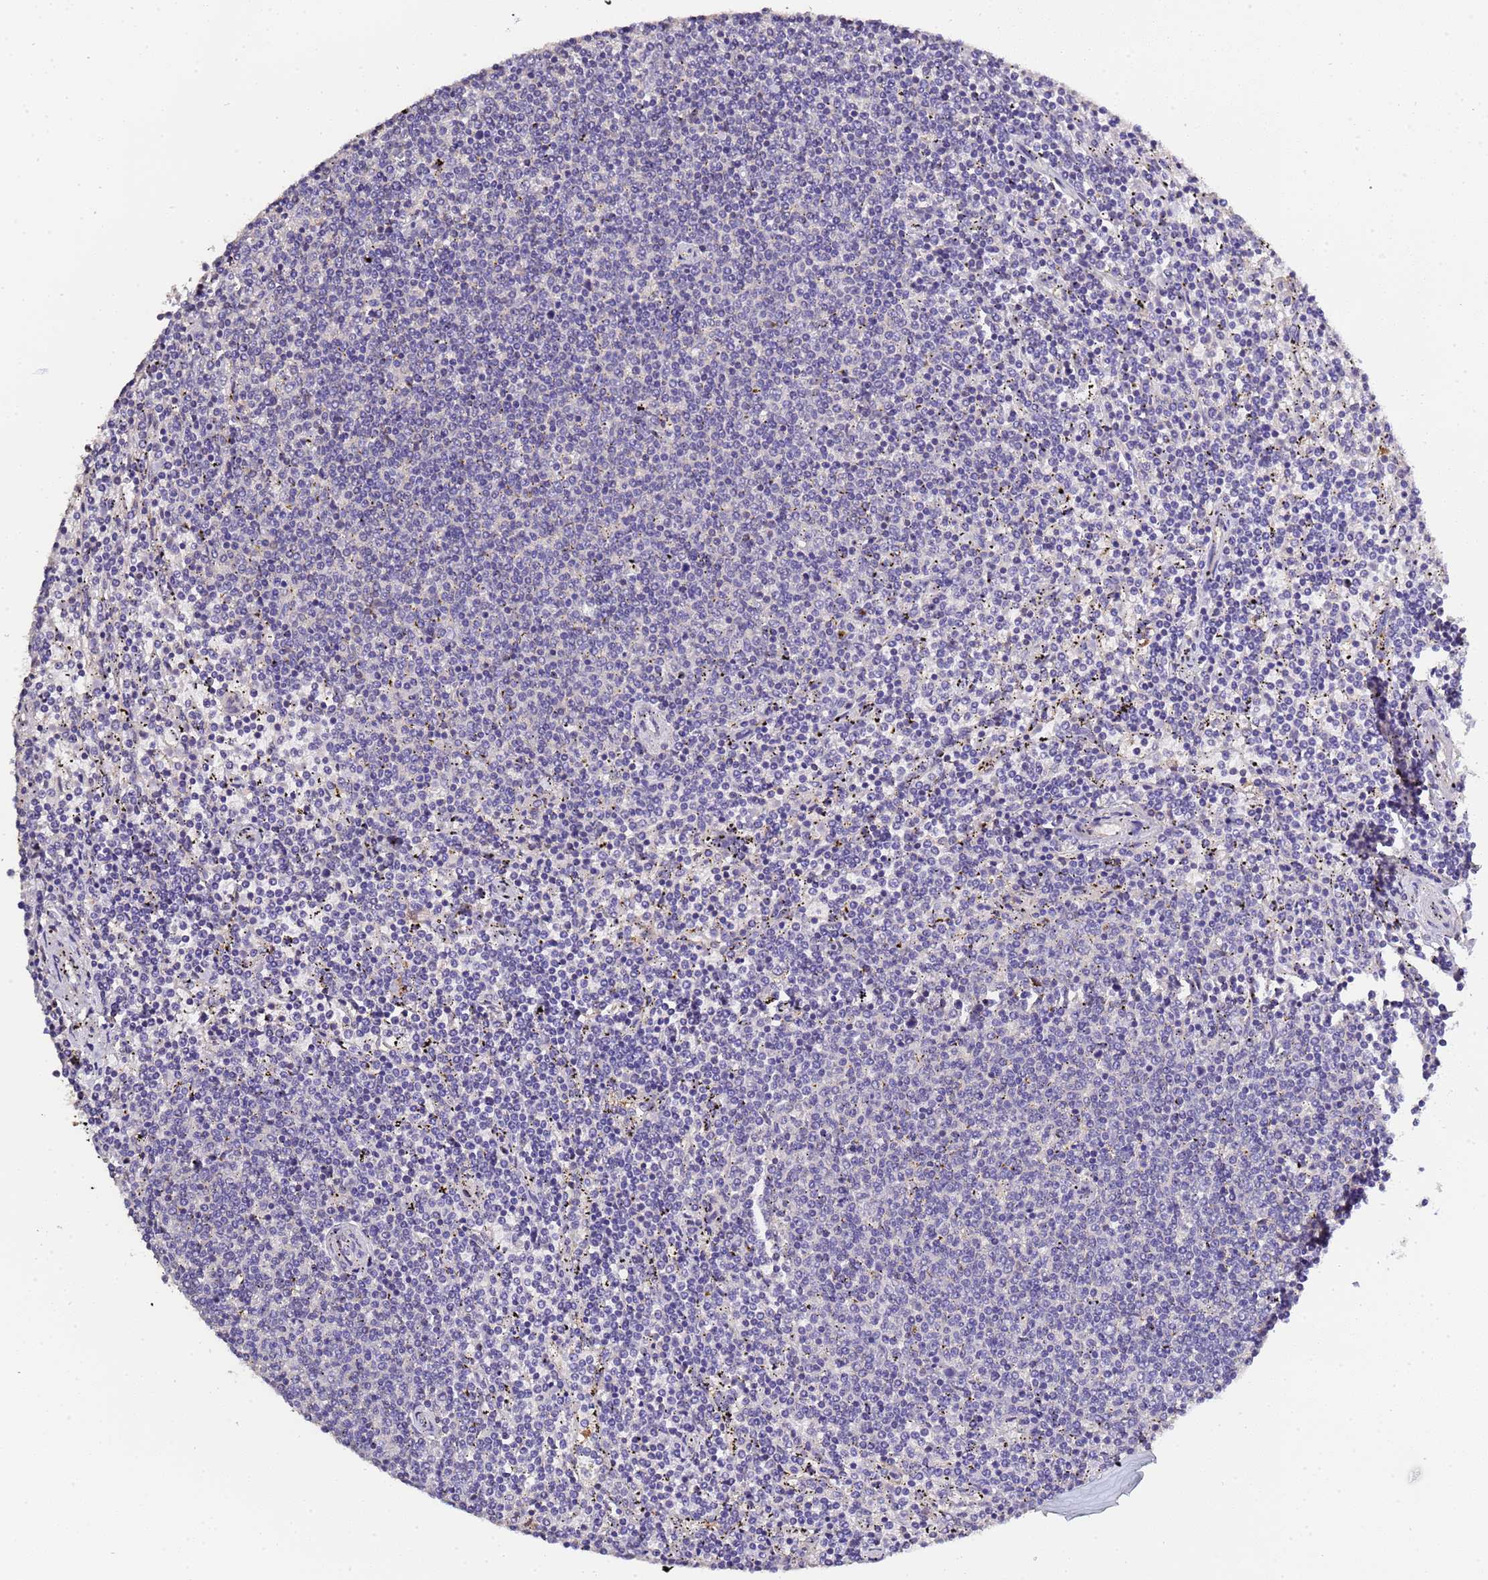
{"staining": {"intensity": "negative", "quantity": "none", "location": "none"}, "tissue": "lymphoma", "cell_type": "Tumor cells", "image_type": "cancer", "snomed": [{"axis": "morphology", "description": "Malignant lymphoma, non-Hodgkin's type, Low grade"}, {"axis": "topography", "description": "Spleen"}], "caption": "A high-resolution photomicrograph shows immunohistochemistry (IHC) staining of malignant lymphoma, non-Hodgkin's type (low-grade), which reveals no significant expression in tumor cells.", "gene": "ELMOD2", "patient": {"sex": "female", "age": 50}}